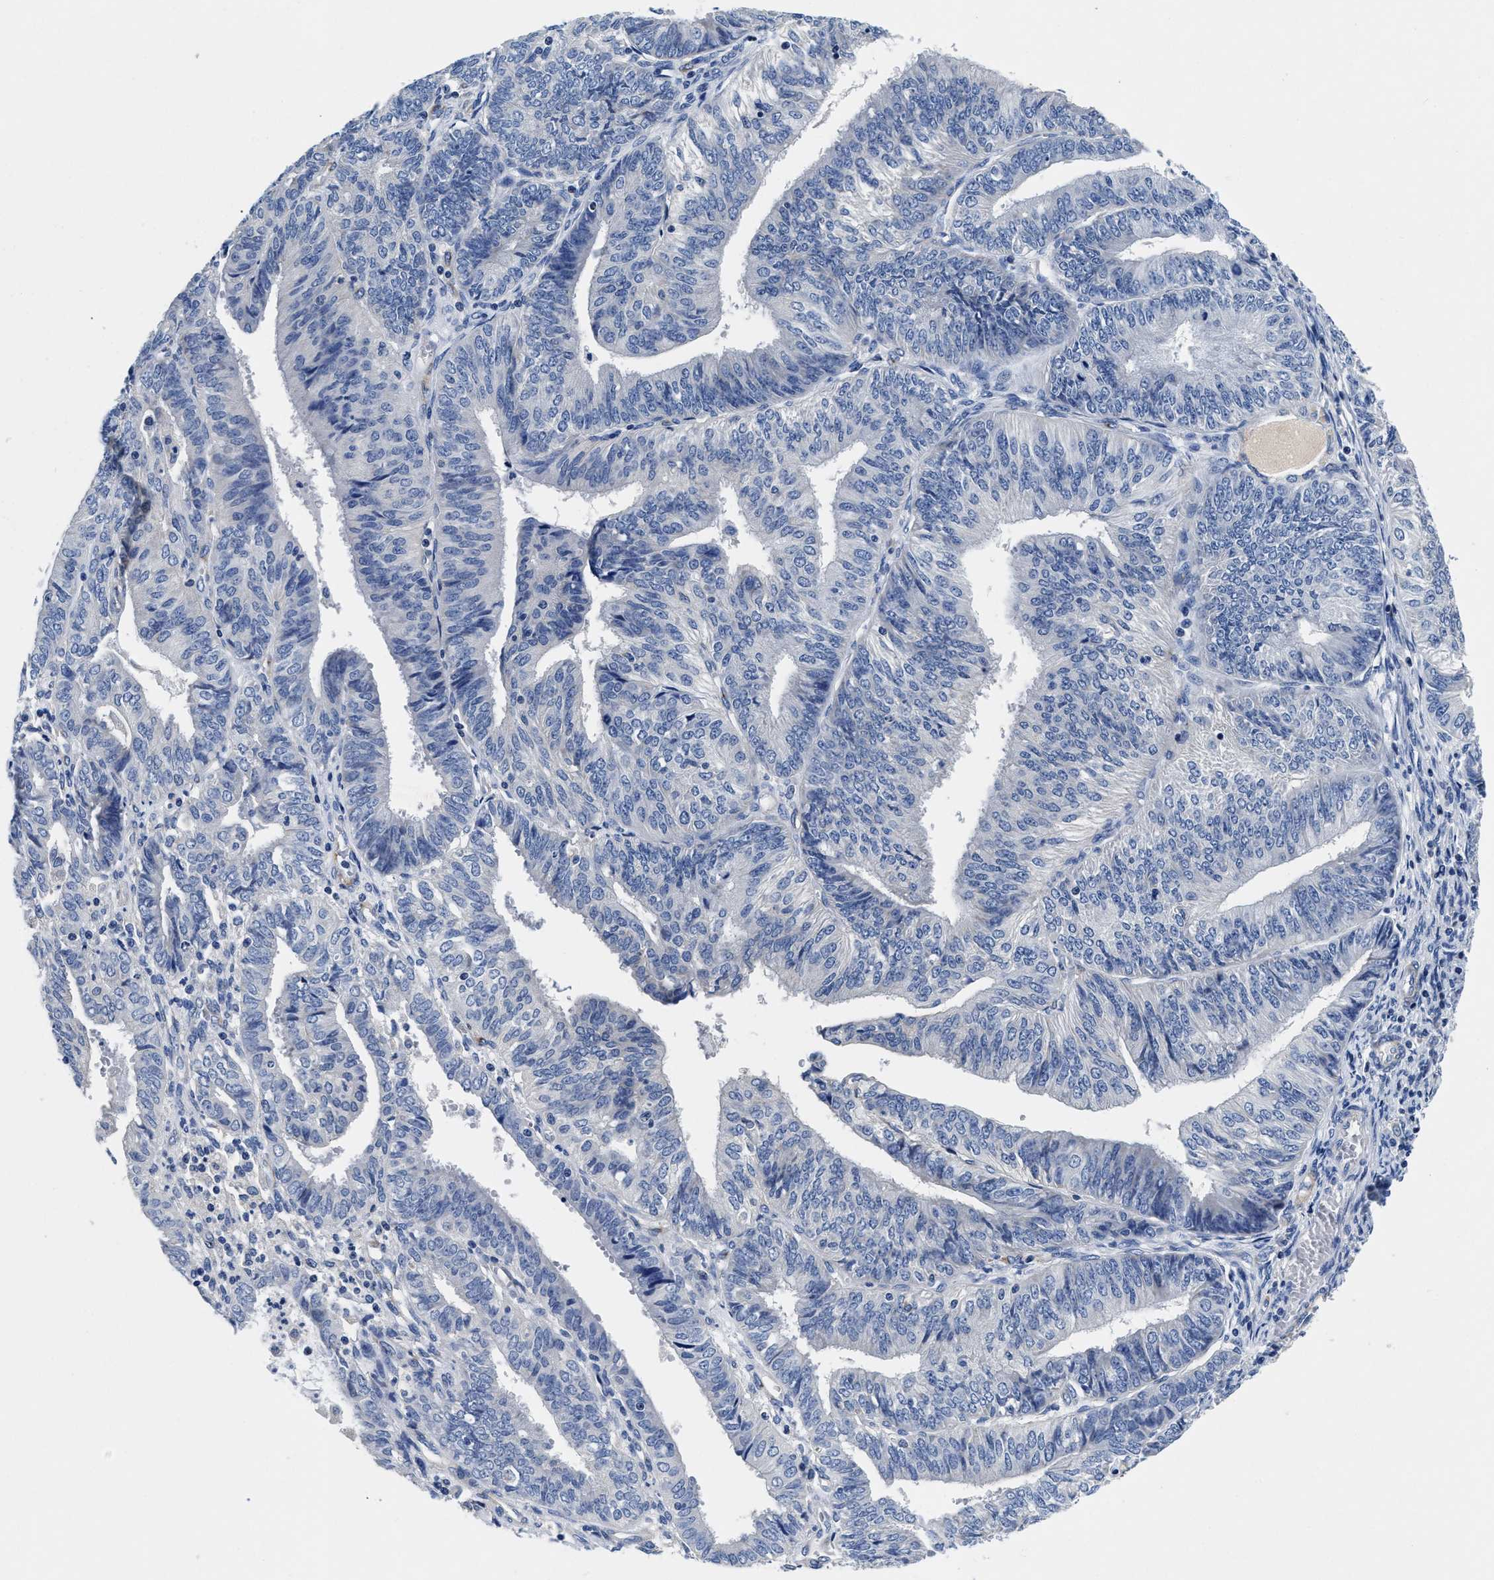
{"staining": {"intensity": "negative", "quantity": "none", "location": "none"}, "tissue": "endometrial cancer", "cell_type": "Tumor cells", "image_type": "cancer", "snomed": [{"axis": "morphology", "description": "Adenocarcinoma, NOS"}, {"axis": "topography", "description": "Endometrium"}], "caption": "This is a histopathology image of IHC staining of endometrial adenocarcinoma, which shows no expression in tumor cells.", "gene": "SLC35F1", "patient": {"sex": "female", "age": 58}}